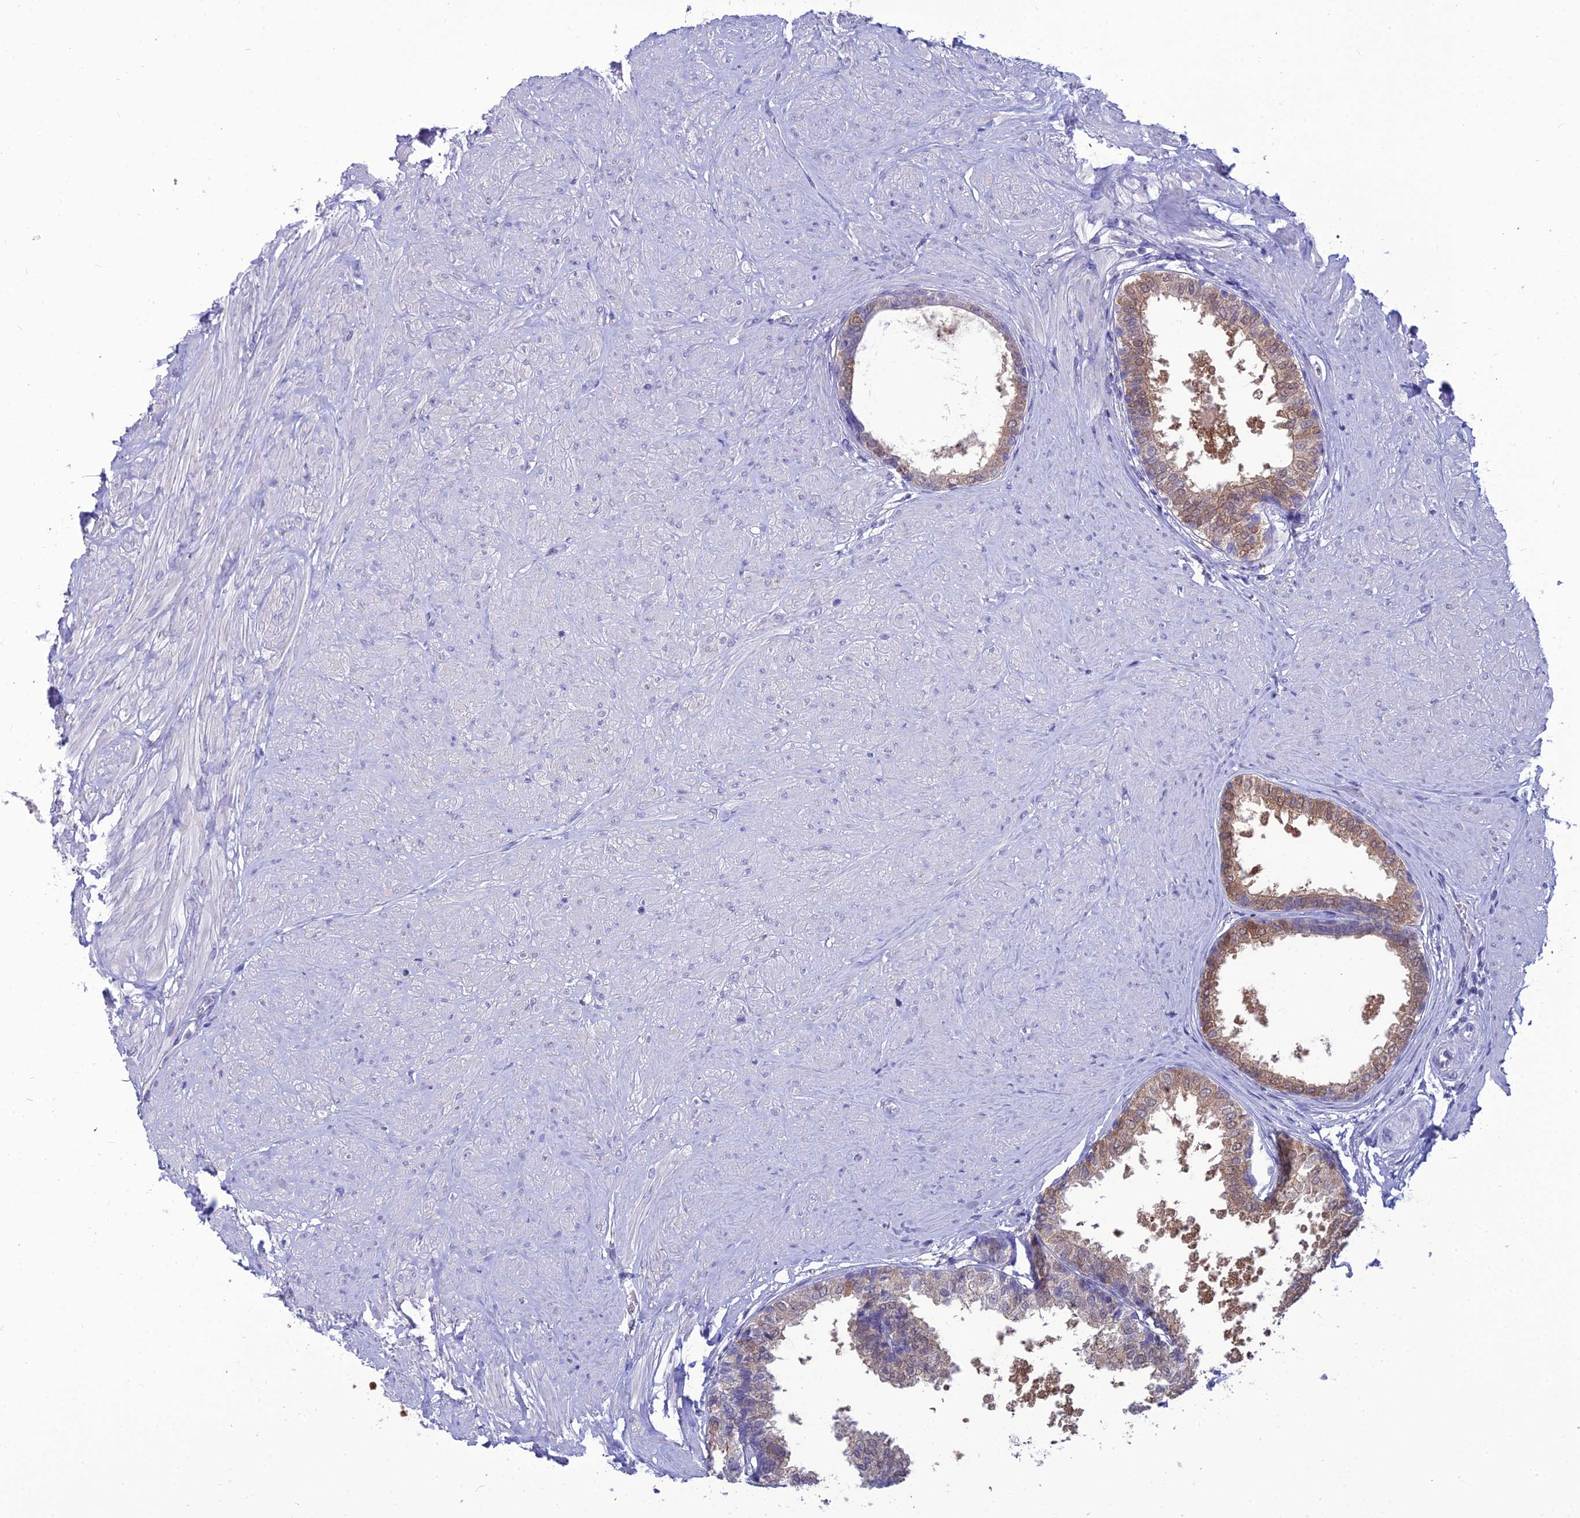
{"staining": {"intensity": "moderate", "quantity": ">75%", "location": "cytoplasmic/membranous,nuclear"}, "tissue": "prostate", "cell_type": "Glandular cells", "image_type": "normal", "snomed": [{"axis": "morphology", "description": "Normal tissue, NOS"}, {"axis": "topography", "description": "Prostate"}], "caption": "Moderate cytoplasmic/membranous,nuclear positivity for a protein is seen in approximately >75% of glandular cells of normal prostate using immunohistochemistry.", "gene": "GNPNAT1", "patient": {"sex": "male", "age": 48}}